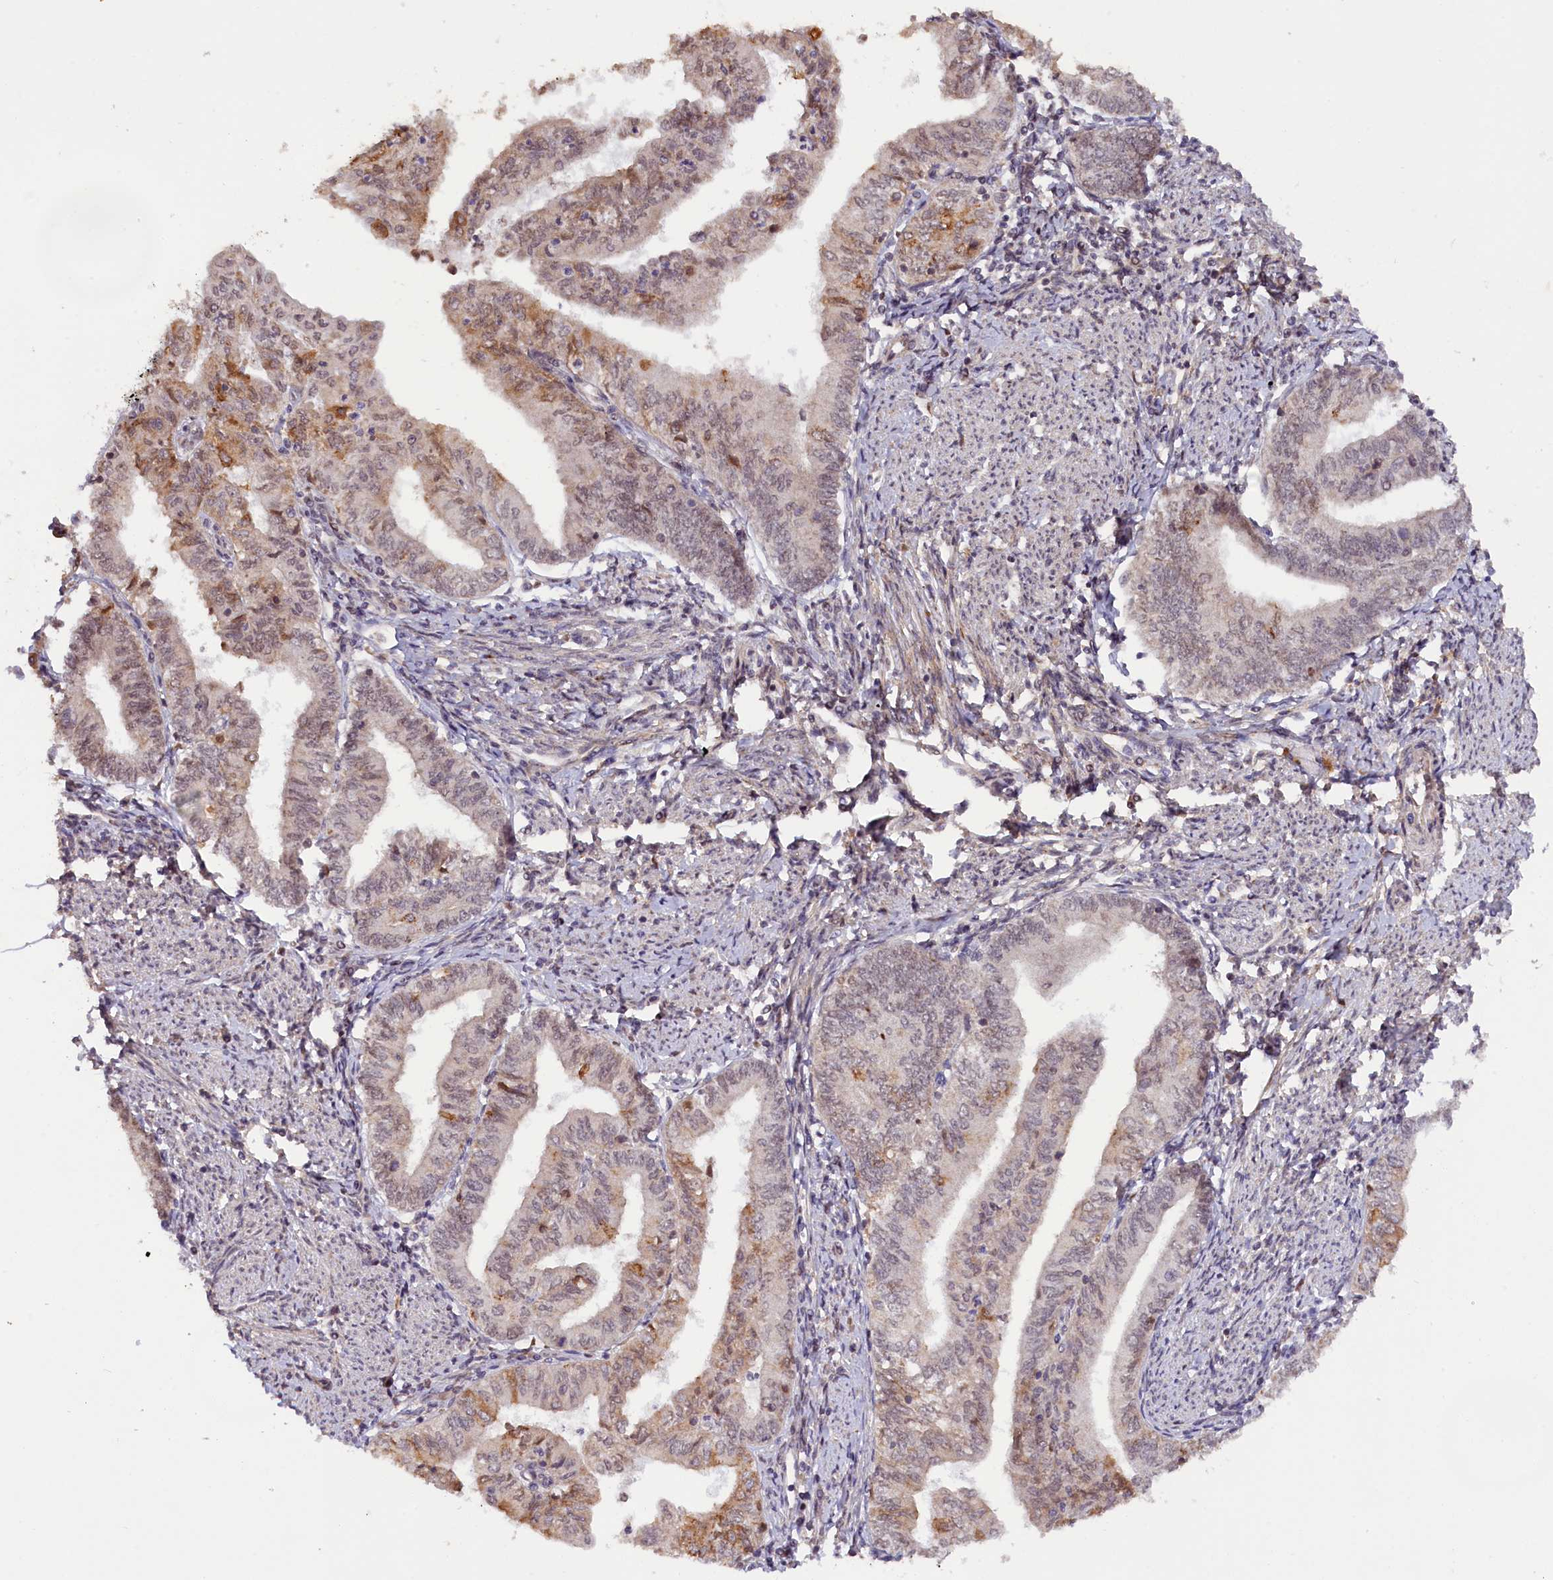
{"staining": {"intensity": "moderate", "quantity": "<25%", "location": "cytoplasmic/membranous,nuclear"}, "tissue": "endometrial cancer", "cell_type": "Tumor cells", "image_type": "cancer", "snomed": [{"axis": "morphology", "description": "Adenocarcinoma, NOS"}, {"axis": "topography", "description": "Endometrium"}], "caption": "A brown stain shows moderate cytoplasmic/membranous and nuclear expression of a protein in human adenocarcinoma (endometrial) tumor cells. (Stains: DAB (3,3'-diaminobenzidine) in brown, nuclei in blue, Microscopy: brightfield microscopy at high magnification).", "gene": "ZNF480", "patient": {"sex": "female", "age": 66}}